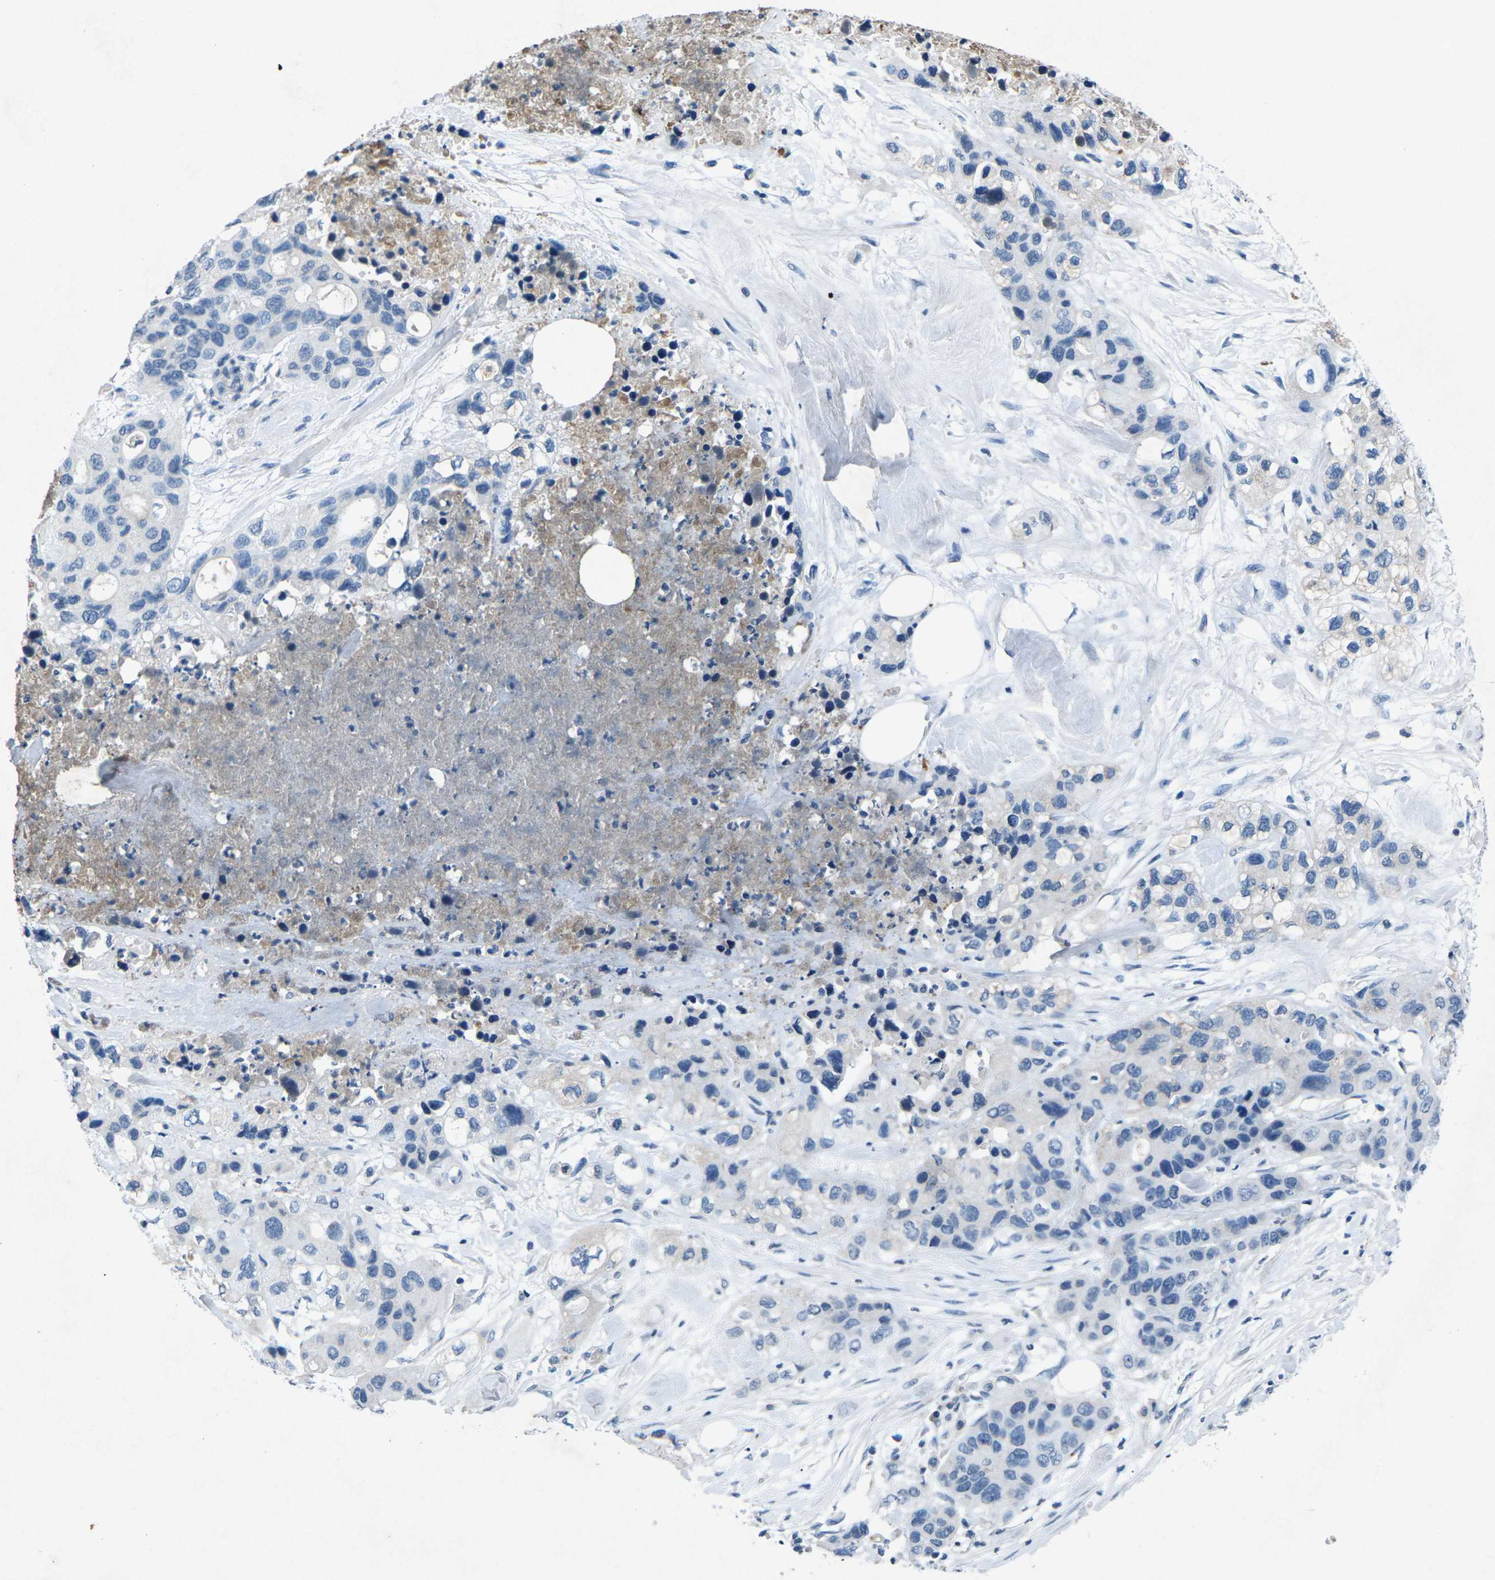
{"staining": {"intensity": "negative", "quantity": "none", "location": "none"}, "tissue": "pancreatic cancer", "cell_type": "Tumor cells", "image_type": "cancer", "snomed": [{"axis": "morphology", "description": "Adenocarcinoma, NOS"}, {"axis": "topography", "description": "Pancreas"}], "caption": "IHC photomicrograph of neoplastic tissue: pancreatic cancer stained with DAB shows no significant protein staining in tumor cells.", "gene": "PLG", "patient": {"sex": "female", "age": 71}}